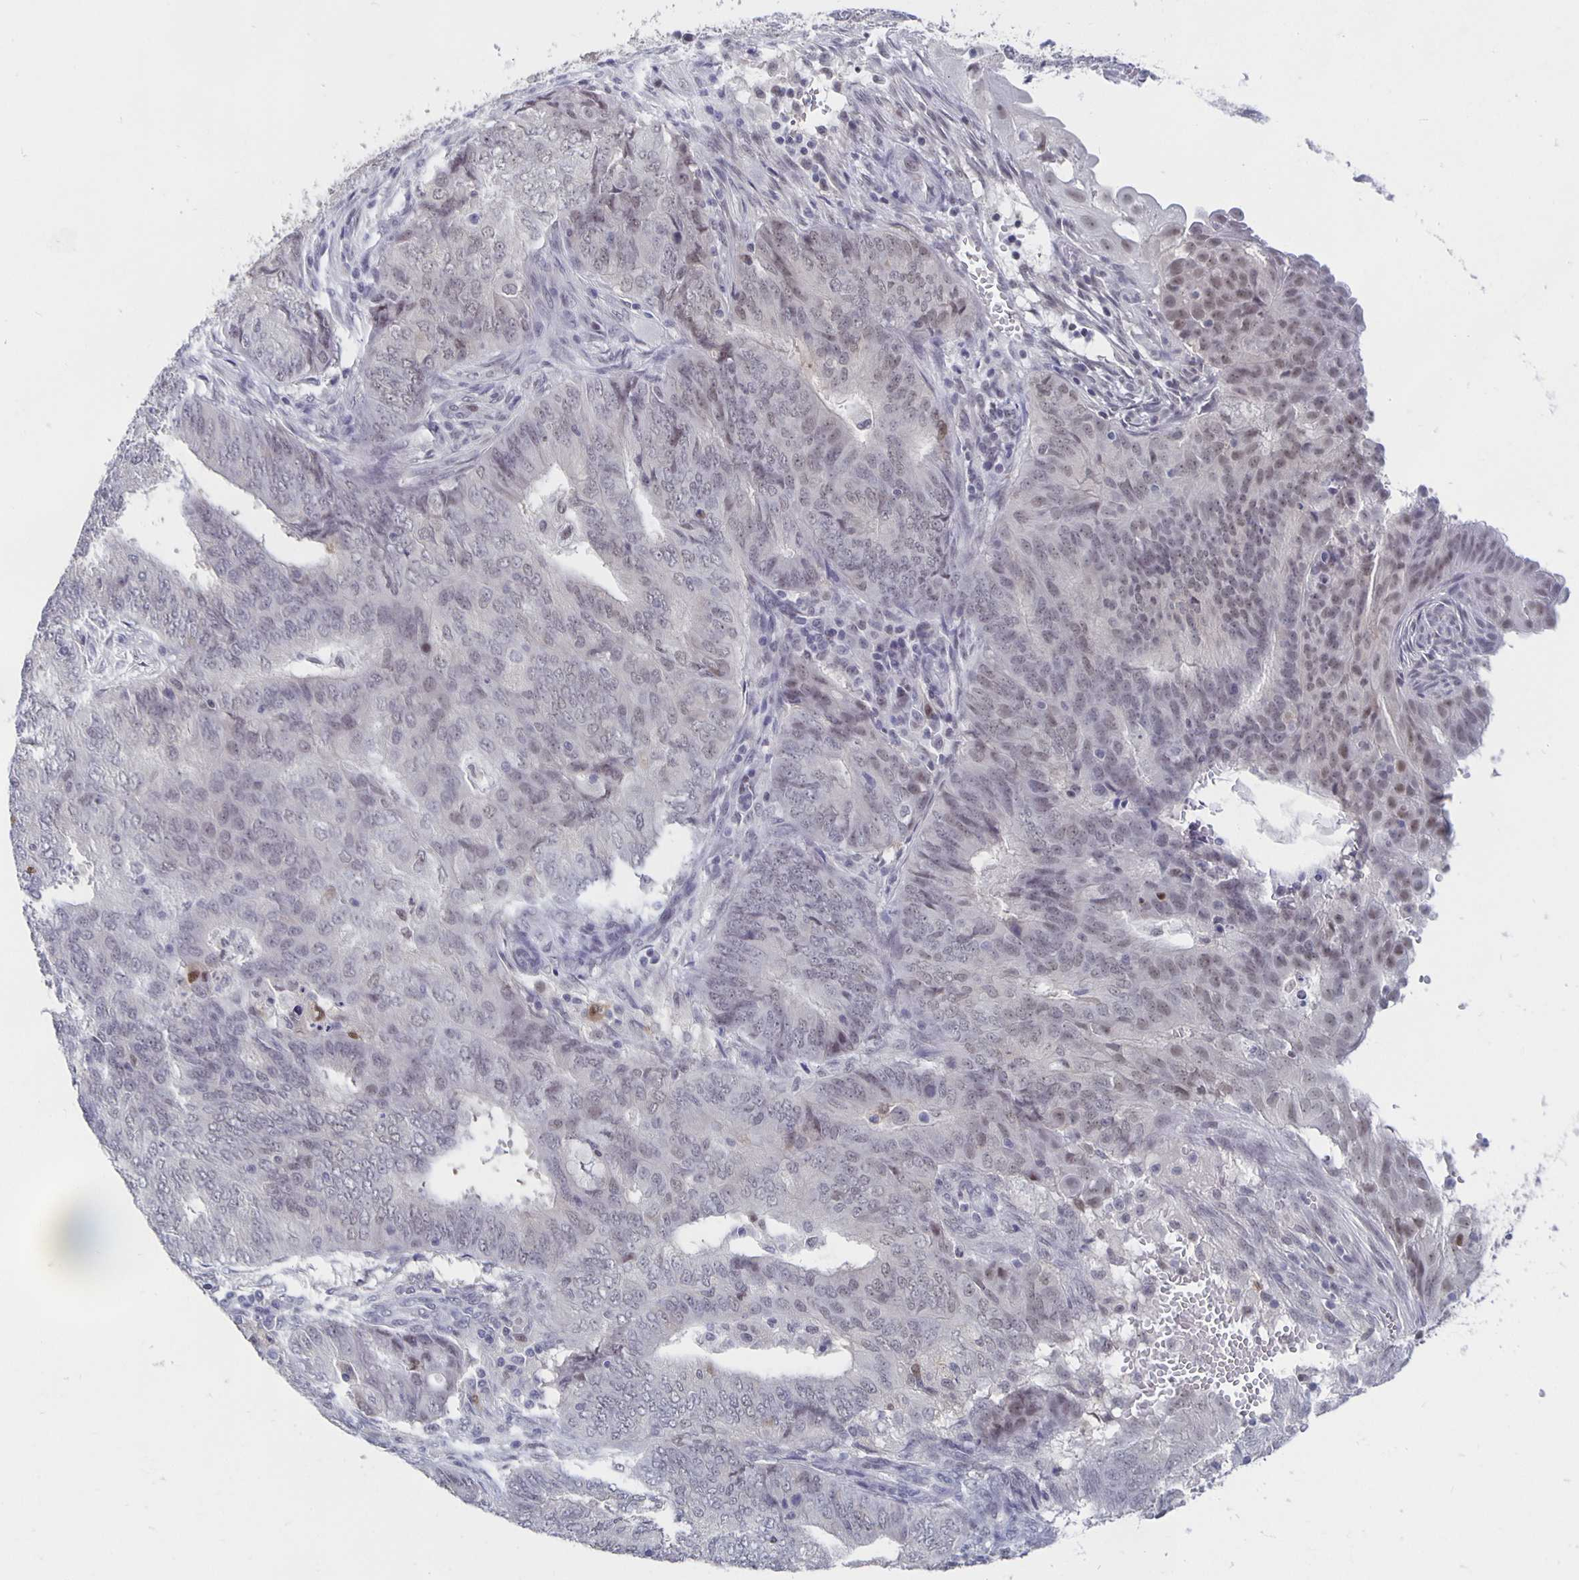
{"staining": {"intensity": "weak", "quantity": "<25%", "location": "nuclear"}, "tissue": "endometrial cancer", "cell_type": "Tumor cells", "image_type": "cancer", "snomed": [{"axis": "morphology", "description": "Adenocarcinoma, NOS"}, {"axis": "topography", "description": "Endometrium"}], "caption": "IHC histopathology image of endometrial cancer stained for a protein (brown), which demonstrates no positivity in tumor cells. Brightfield microscopy of immunohistochemistry (IHC) stained with DAB (3,3'-diaminobenzidine) (brown) and hematoxylin (blue), captured at high magnification.", "gene": "ZNF691", "patient": {"sex": "female", "age": 62}}